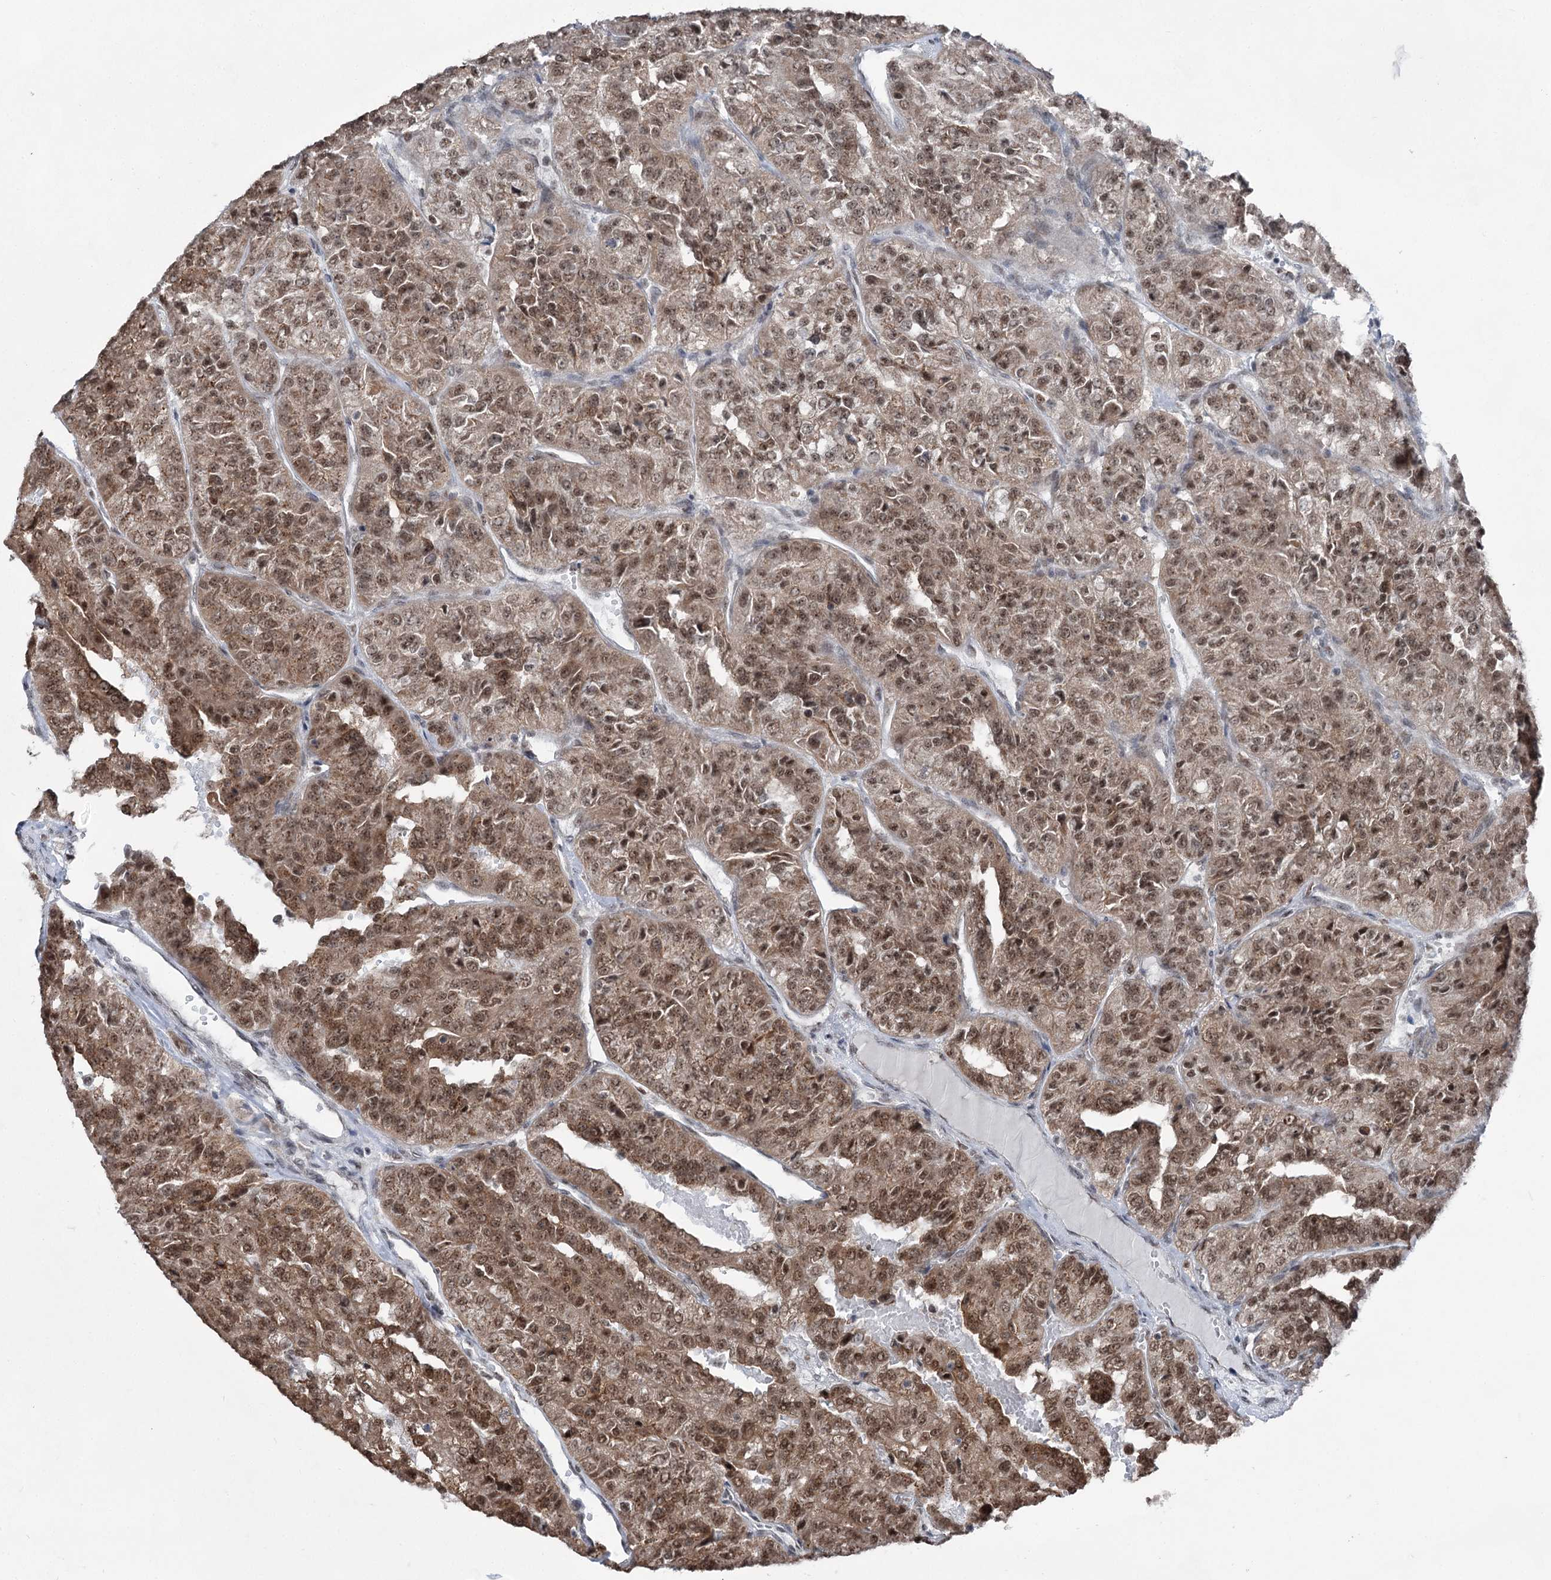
{"staining": {"intensity": "moderate", "quantity": ">75%", "location": "cytoplasmic/membranous,nuclear"}, "tissue": "renal cancer", "cell_type": "Tumor cells", "image_type": "cancer", "snomed": [{"axis": "morphology", "description": "Adenocarcinoma, NOS"}, {"axis": "topography", "description": "Kidney"}], "caption": "Protein expression analysis of adenocarcinoma (renal) displays moderate cytoplasmic/membranous and nuclear positivity in about >75% of tumor cells.", "gene": "ZCCHC8", "patient": {"sex": "female", "age": 63}}